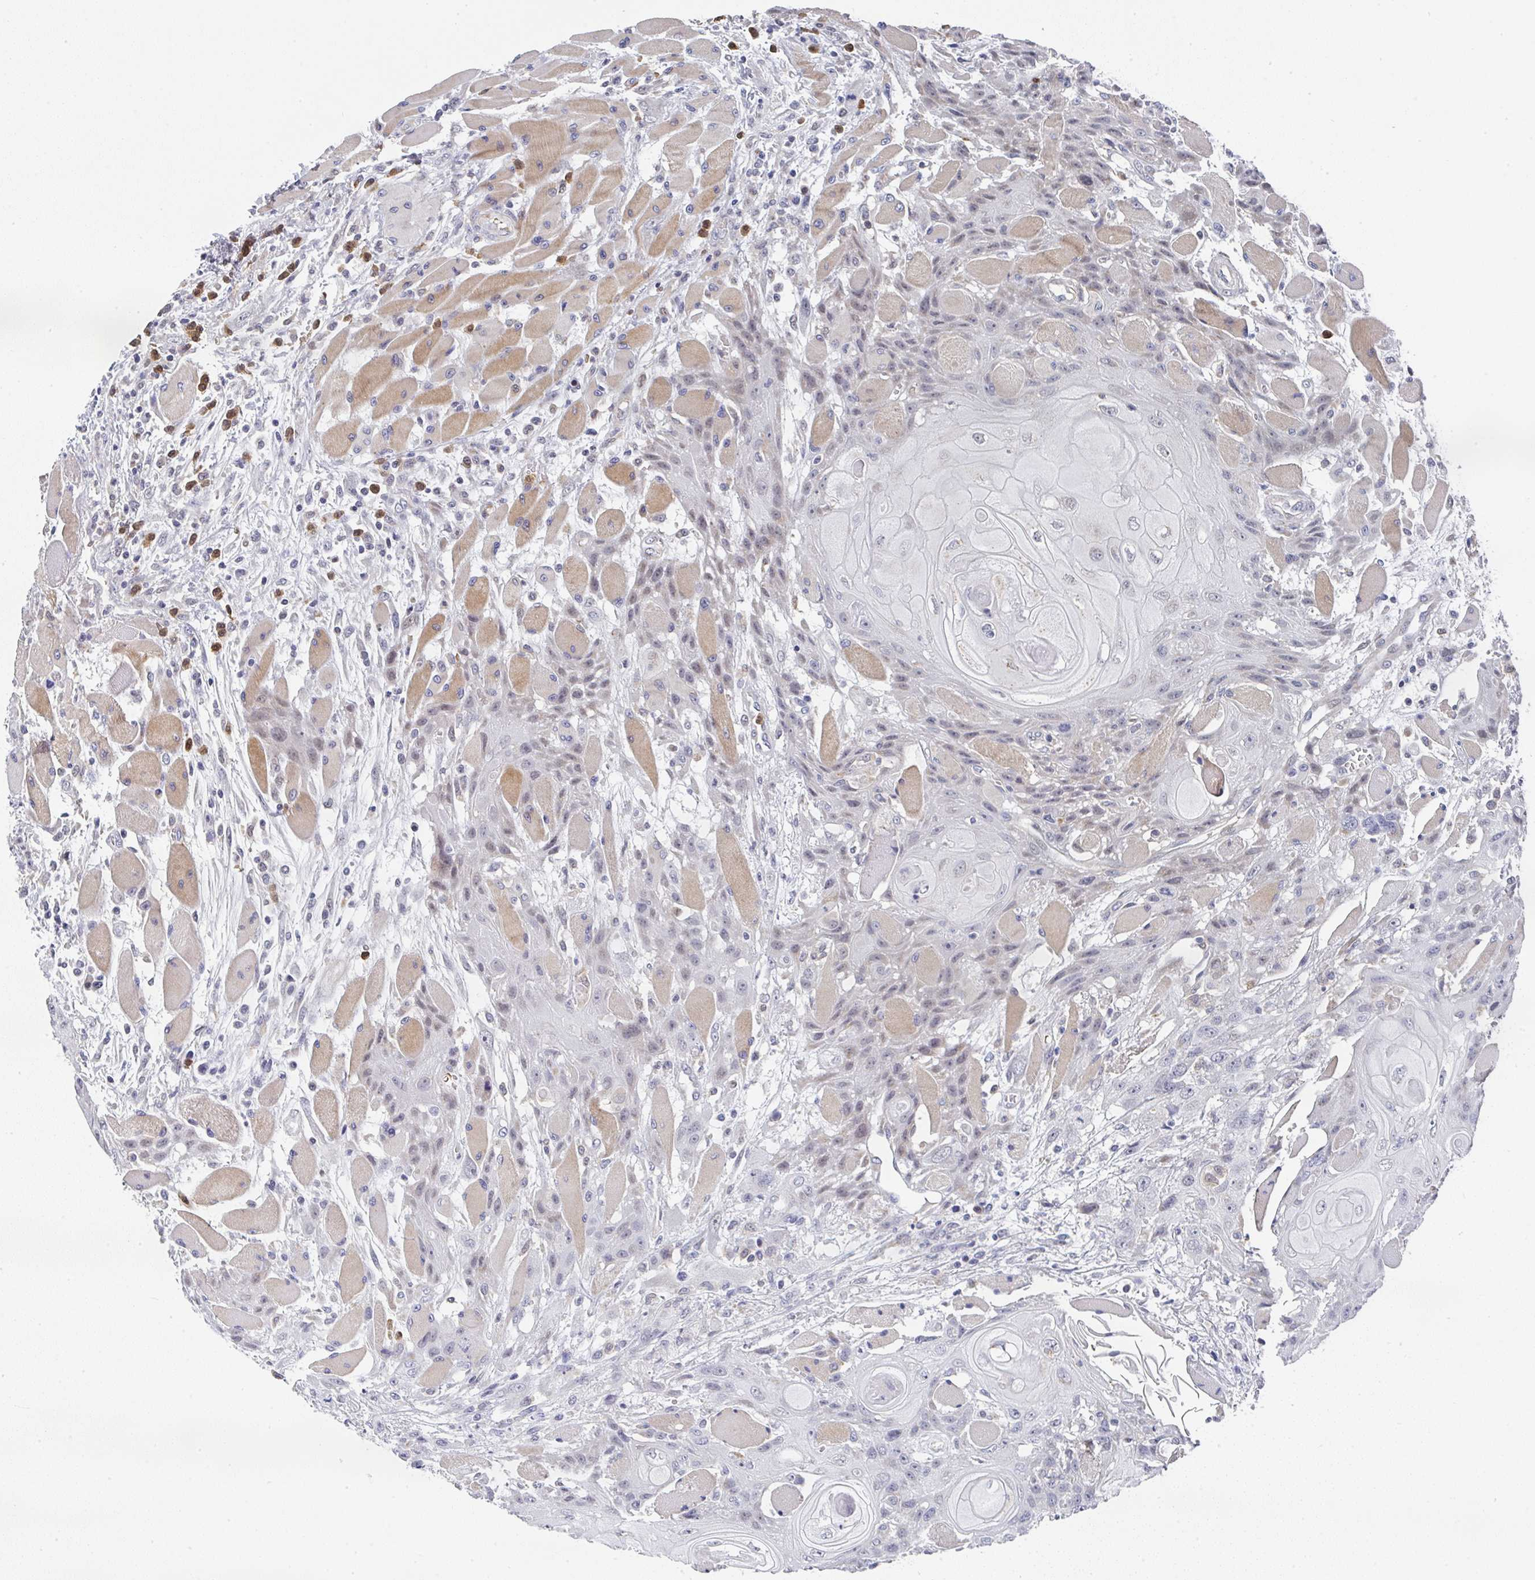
{"staining": {"intensity": "weak", "quantity": "25%-75%", "location": "nuclear"}, "tissue": "head and neck cancer", "cell_type": "Tumor cells", "image_type": "cancer", "snomed": [{"axis": "morphology", "description": "Squamous cell carcinoma, NOS"}, {"axis": "topography", "description": "Head-Neck"}], "caption": "The immunohistochemical stain shows weak nuclear staining in tumor cells of head and neck cancer tissue.", "gene": "NCF1", "patient": {"sex": "female", "age": 43}}